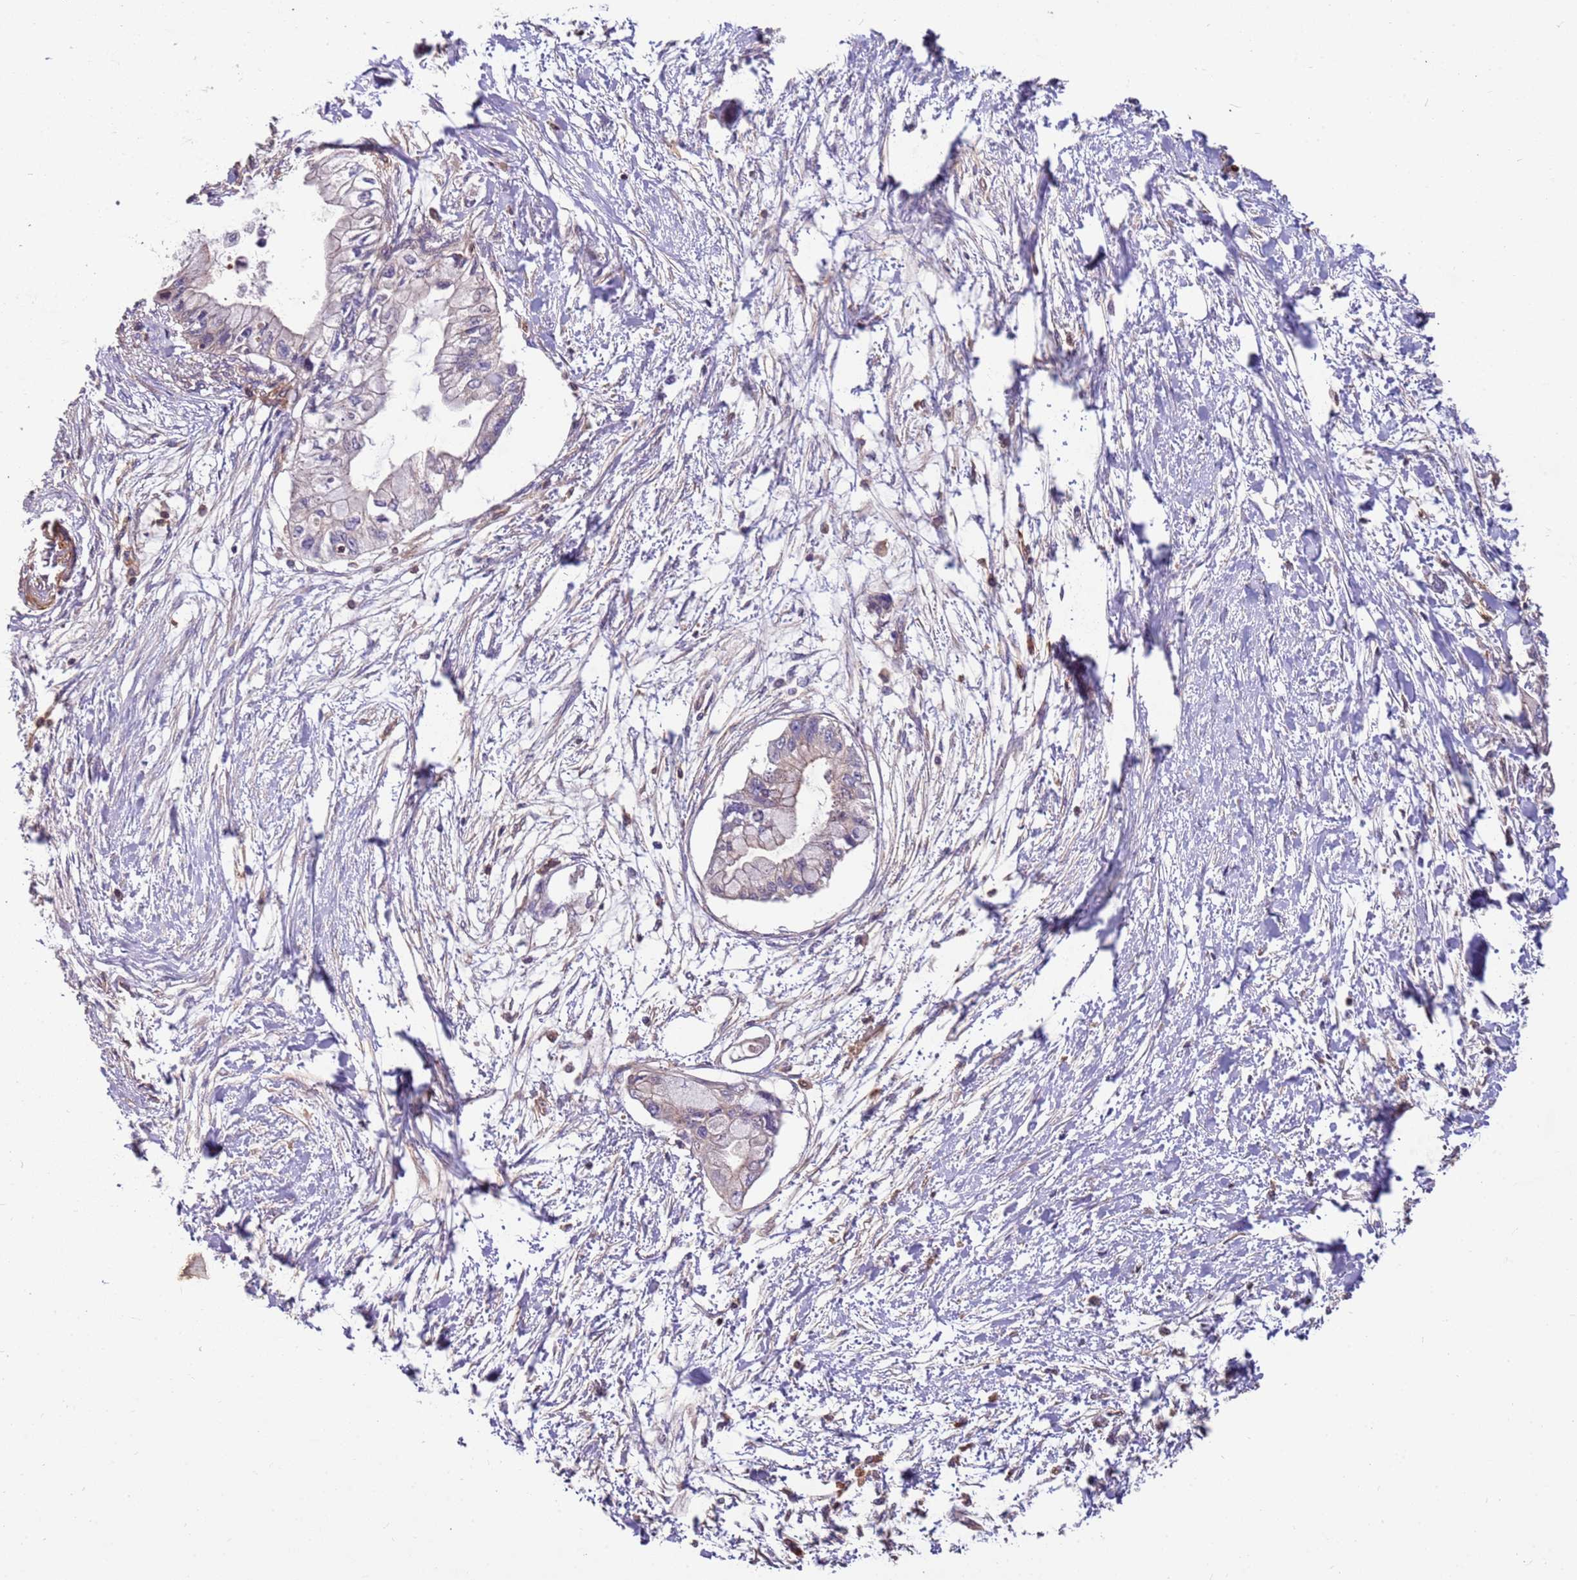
{"staining": {"intensity": "negative", "quantity": "none", "location": "none"}, "tissue": "pancreatic cancer", "cell_type": "Tumor cells", "image_type": "cancer", "snomed": [{"axis": "morphology", "description": "Adenocarcinoma, NOS"}, {"axis": "topography", "description": "Pancreas"}], "caption": "Immunohistochemical staining of human pancreatic adenocarcinoma demonstrates no significant staining in tumor cells. (DAB (3,3'-diaminobenzidine) IHC, high magnification).", "gene": "ACVR2A", "patient": {"sex": "male", "age": 48}}